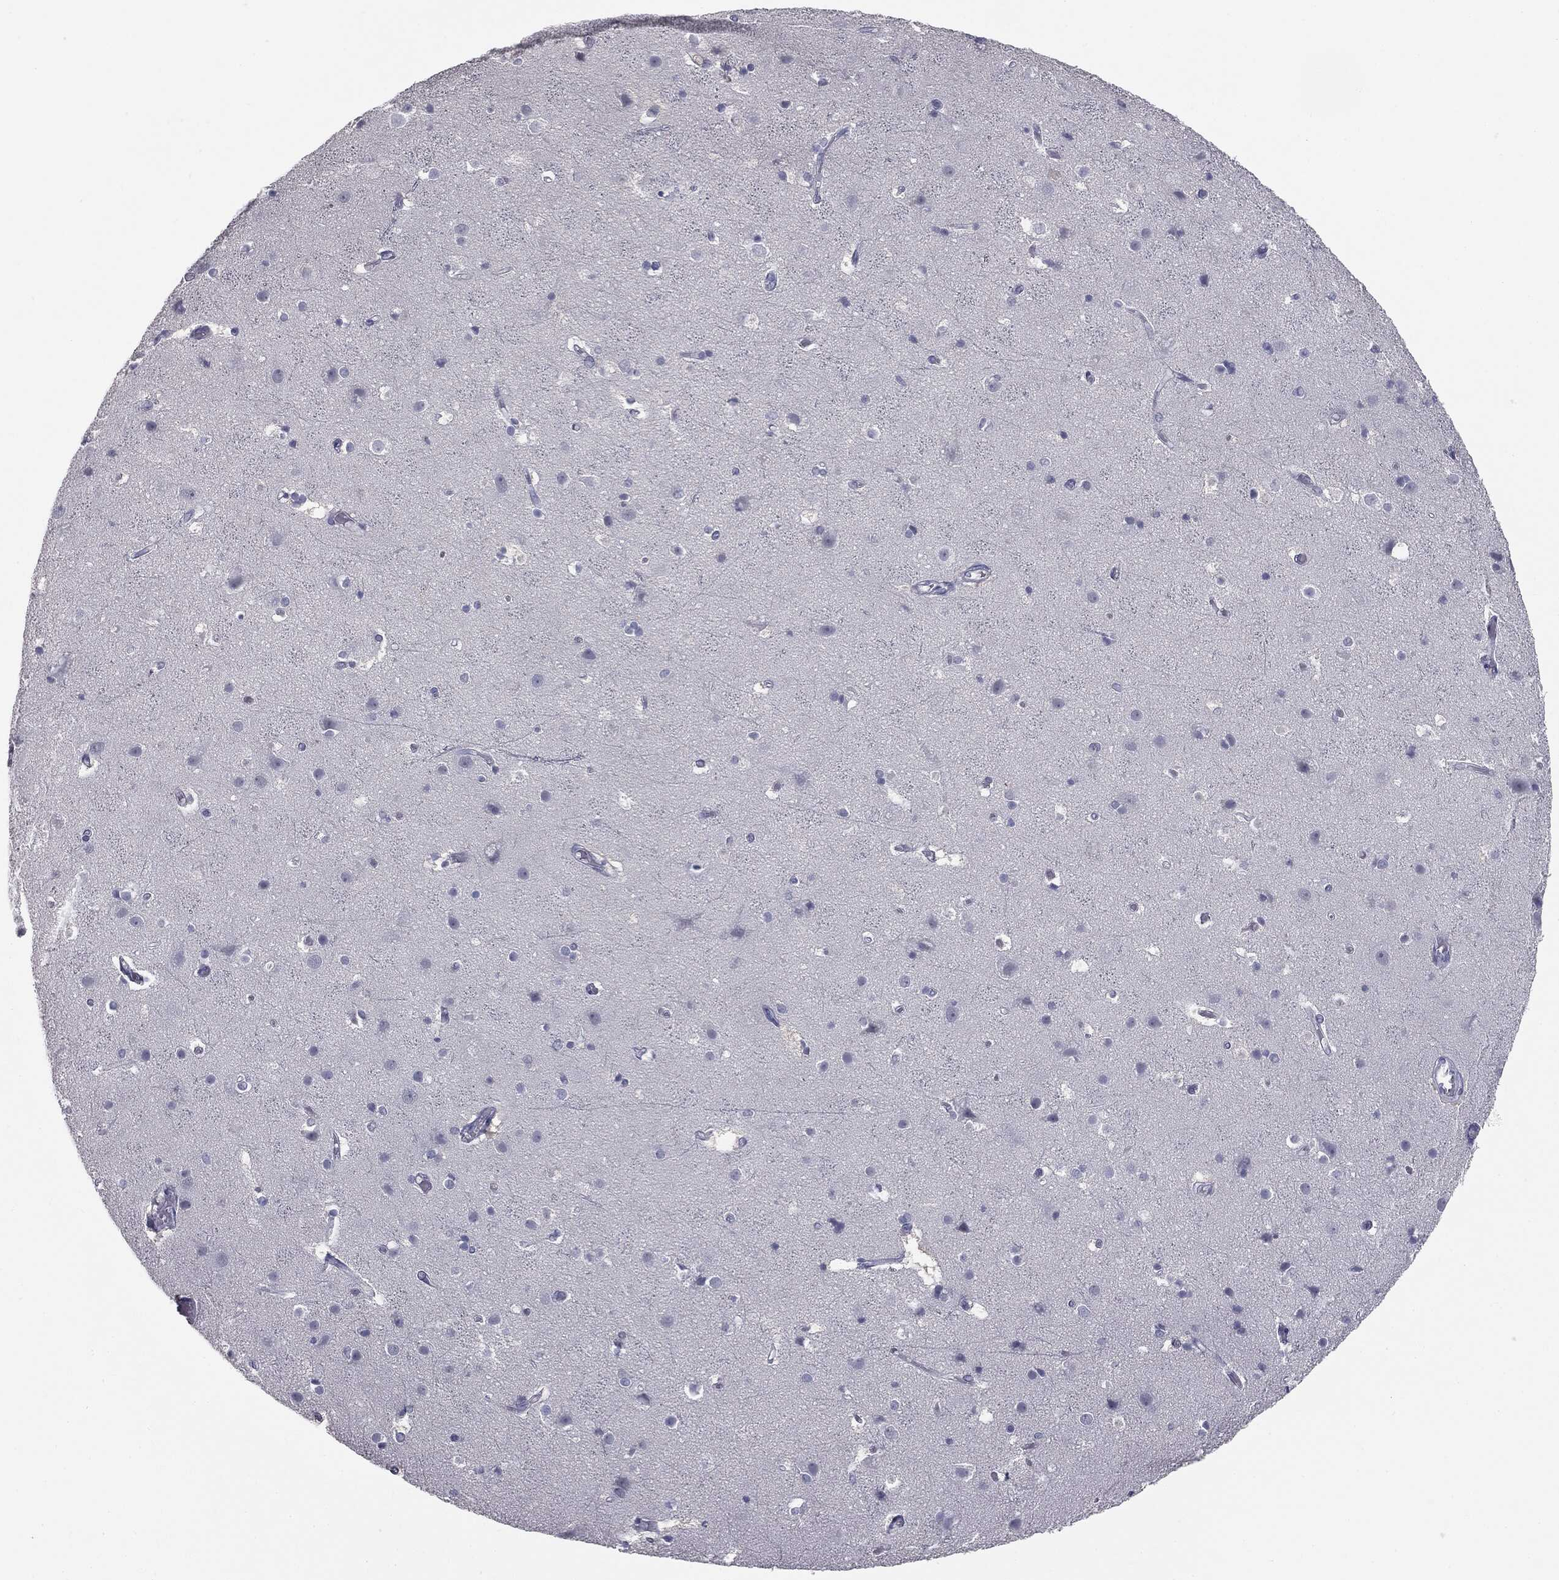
{"staining": {"intensity": "negative", "quantity": "none", "location": "none"}, "tissue": "cerebral cortex", "cell_type": "Endothelial cells", "image_type": "normal", "snomed": [{"axis": "morphology", "description": "Normal tissue, NOS"}, {"axis": "topography", "description": "Cerebral cortex"}], "caption": "DAB immunohistochemical staining of benign cerebral cortex reveals no significant positivity in endothelial cells. (Brightfield microscopy of DAB (3,3'-diaminobenzidine) immunohistochemistry (IHC) at high magnification).", "gene": "MUC5AC", "patient": {"sex": "female", "age": 52}}